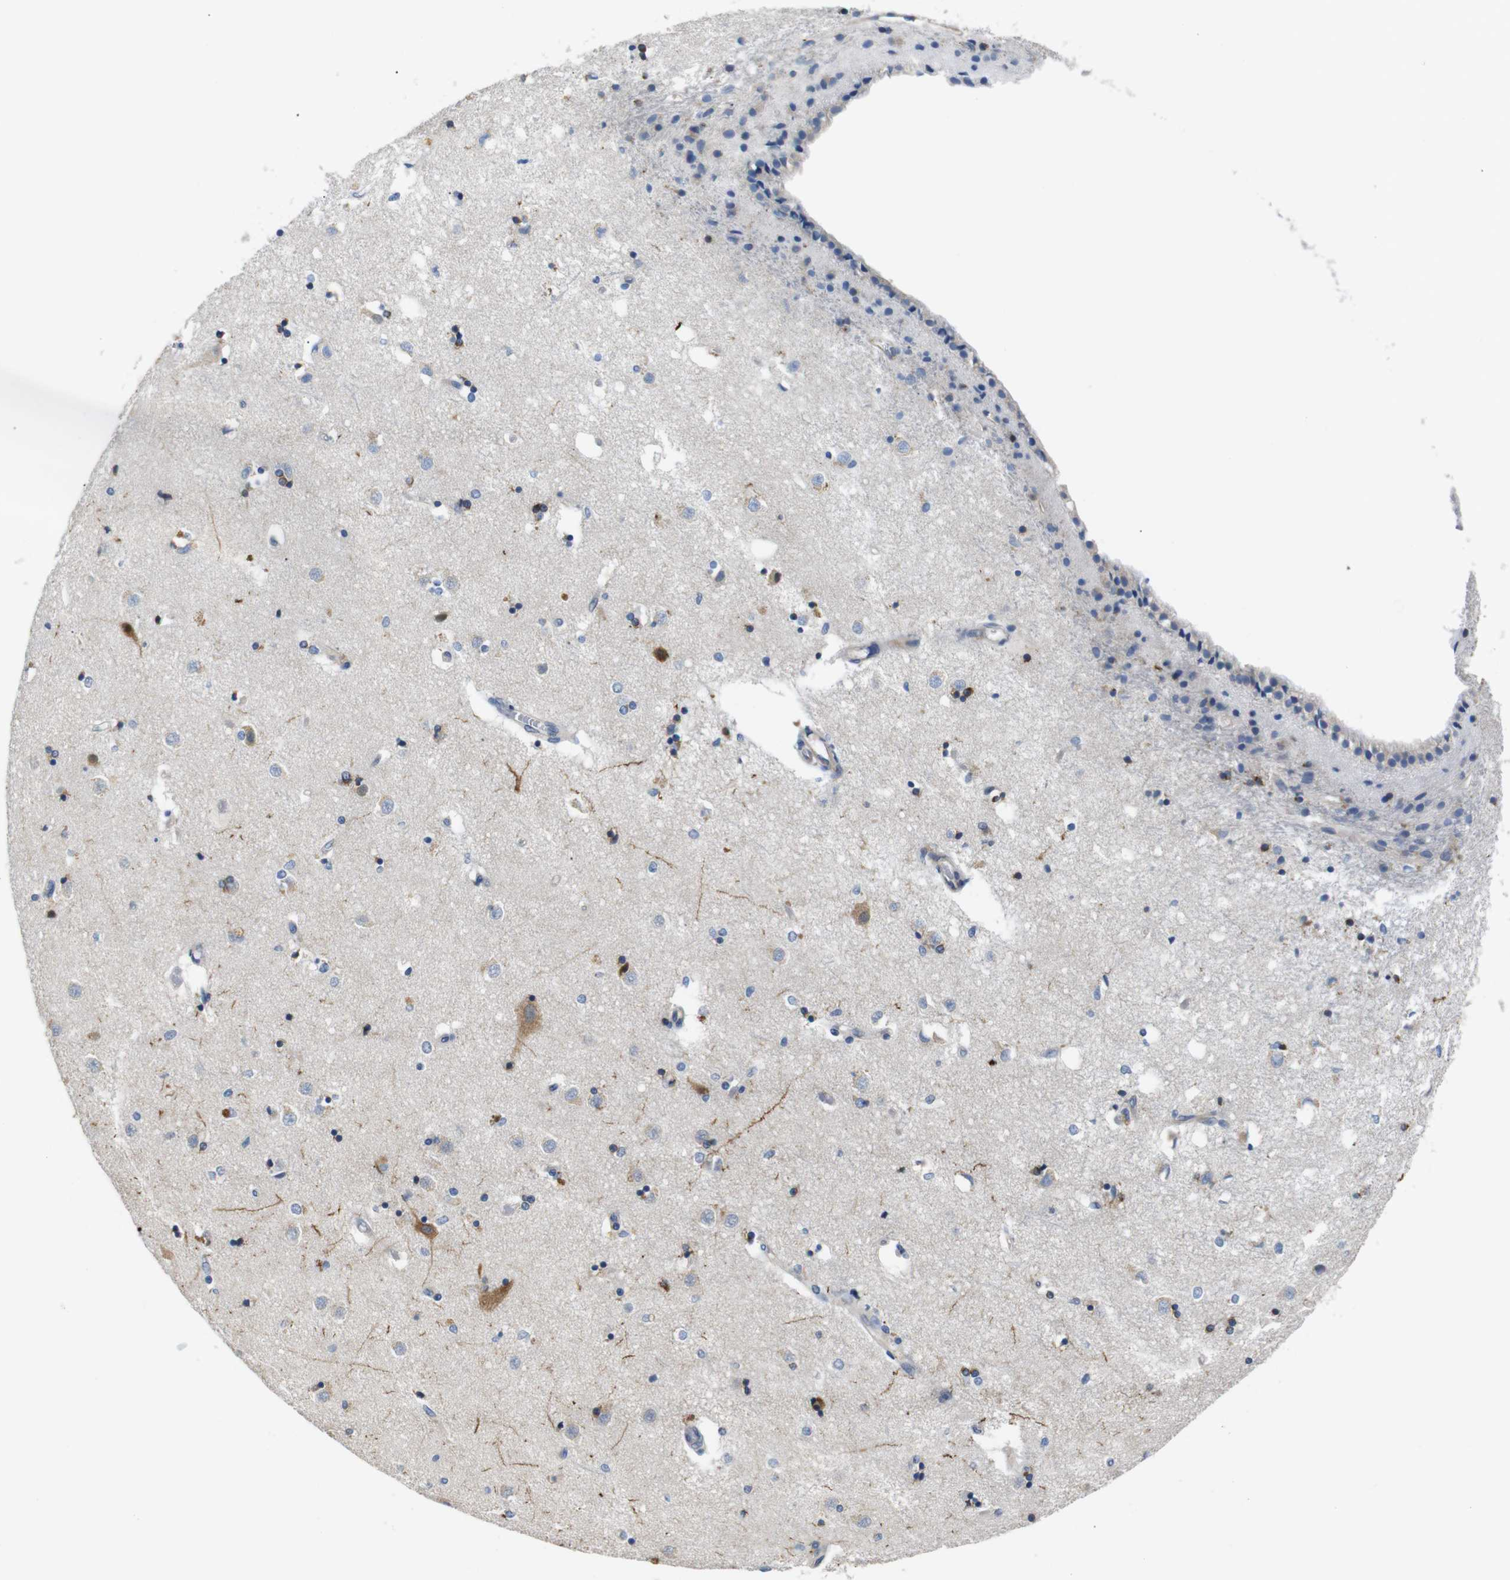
{"staining": {"intensity": "weak", "quantity": "25%-75%", "location": "cytoplasmic/membranous"}, "tissue": "caudate", "cell_type": "Glial cells", "image_type": "normal", "snomed": [{"axis": "morphology", "description": "Normal tissue, NOS"}, {"axis": "topography", "description": "Lateral ventricle wall"}], "caption": "Approximately 25%-75% of glial cells in unremarkable caudate reveal weak cytoplasmic/membranous protein staining as visualized by brown immunohistochemical staining.", "gene": "DCP1A", "patient": {"sex": "female", "age": 54}}